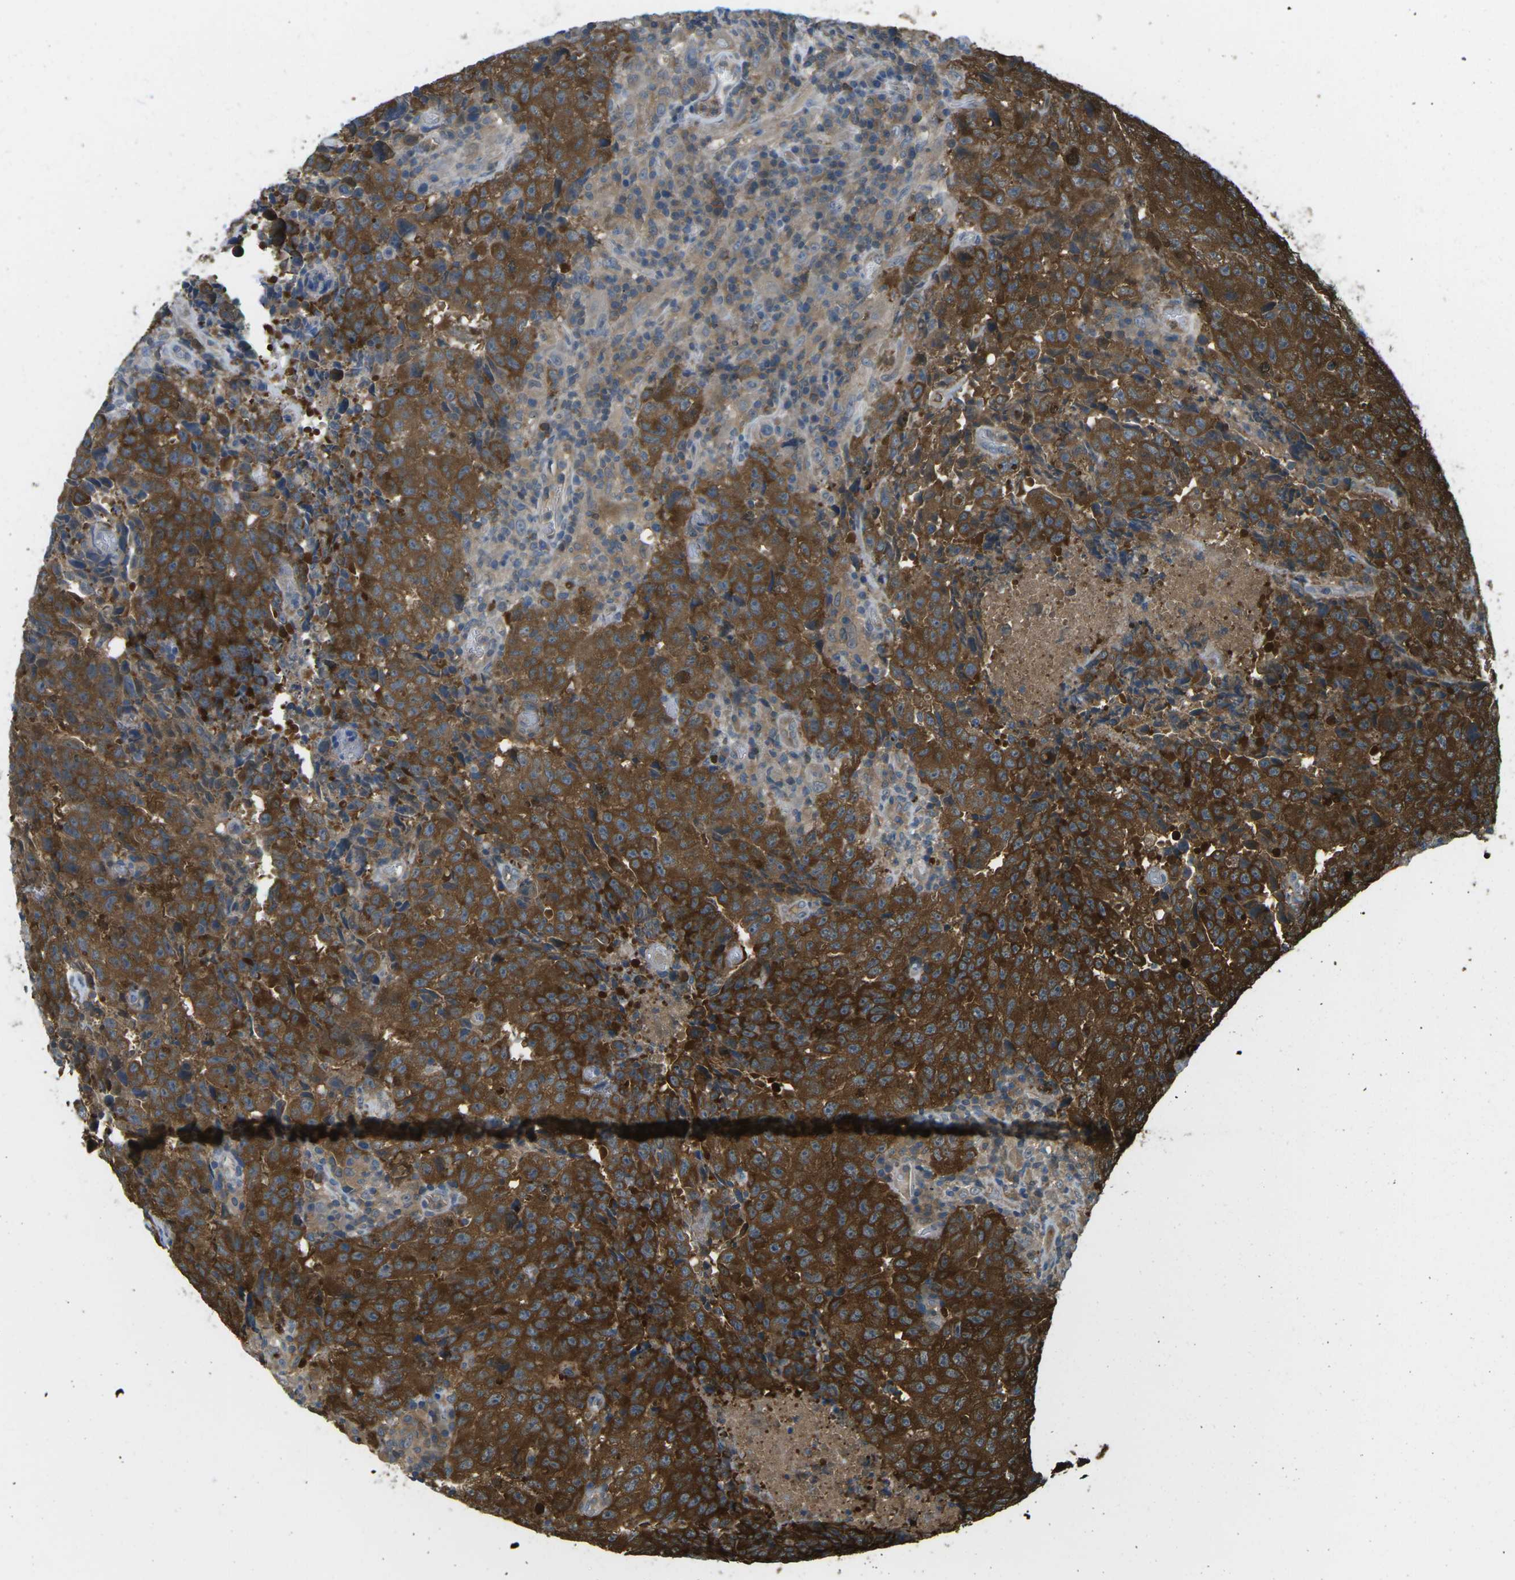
{"staining": {"intensity": "strong", "quantity": ">75%", "location": "cytoplasmic/membranous"}, "tissue": "testis cancer", "cell_type": "Tumor cells", "image_type": "cancer", "snomed": [{"axis": "morphology", "description": "Necrosis, NOS"}, {"axis": "morphology", "description": "Carcinoma, Embryonal, NOS"}, {"axis": "topography", "description": "Testis"}], "caption": "An immunohistochemistry micrograph of tumor tissue is shown. Protein staining in brown shows strong cytoplasmic/membranous positivity in embryonal carcinoma (testis) within tumor cells.", "gene": "PIEZO2", "patient": {"sex": "male", "age": 19}}